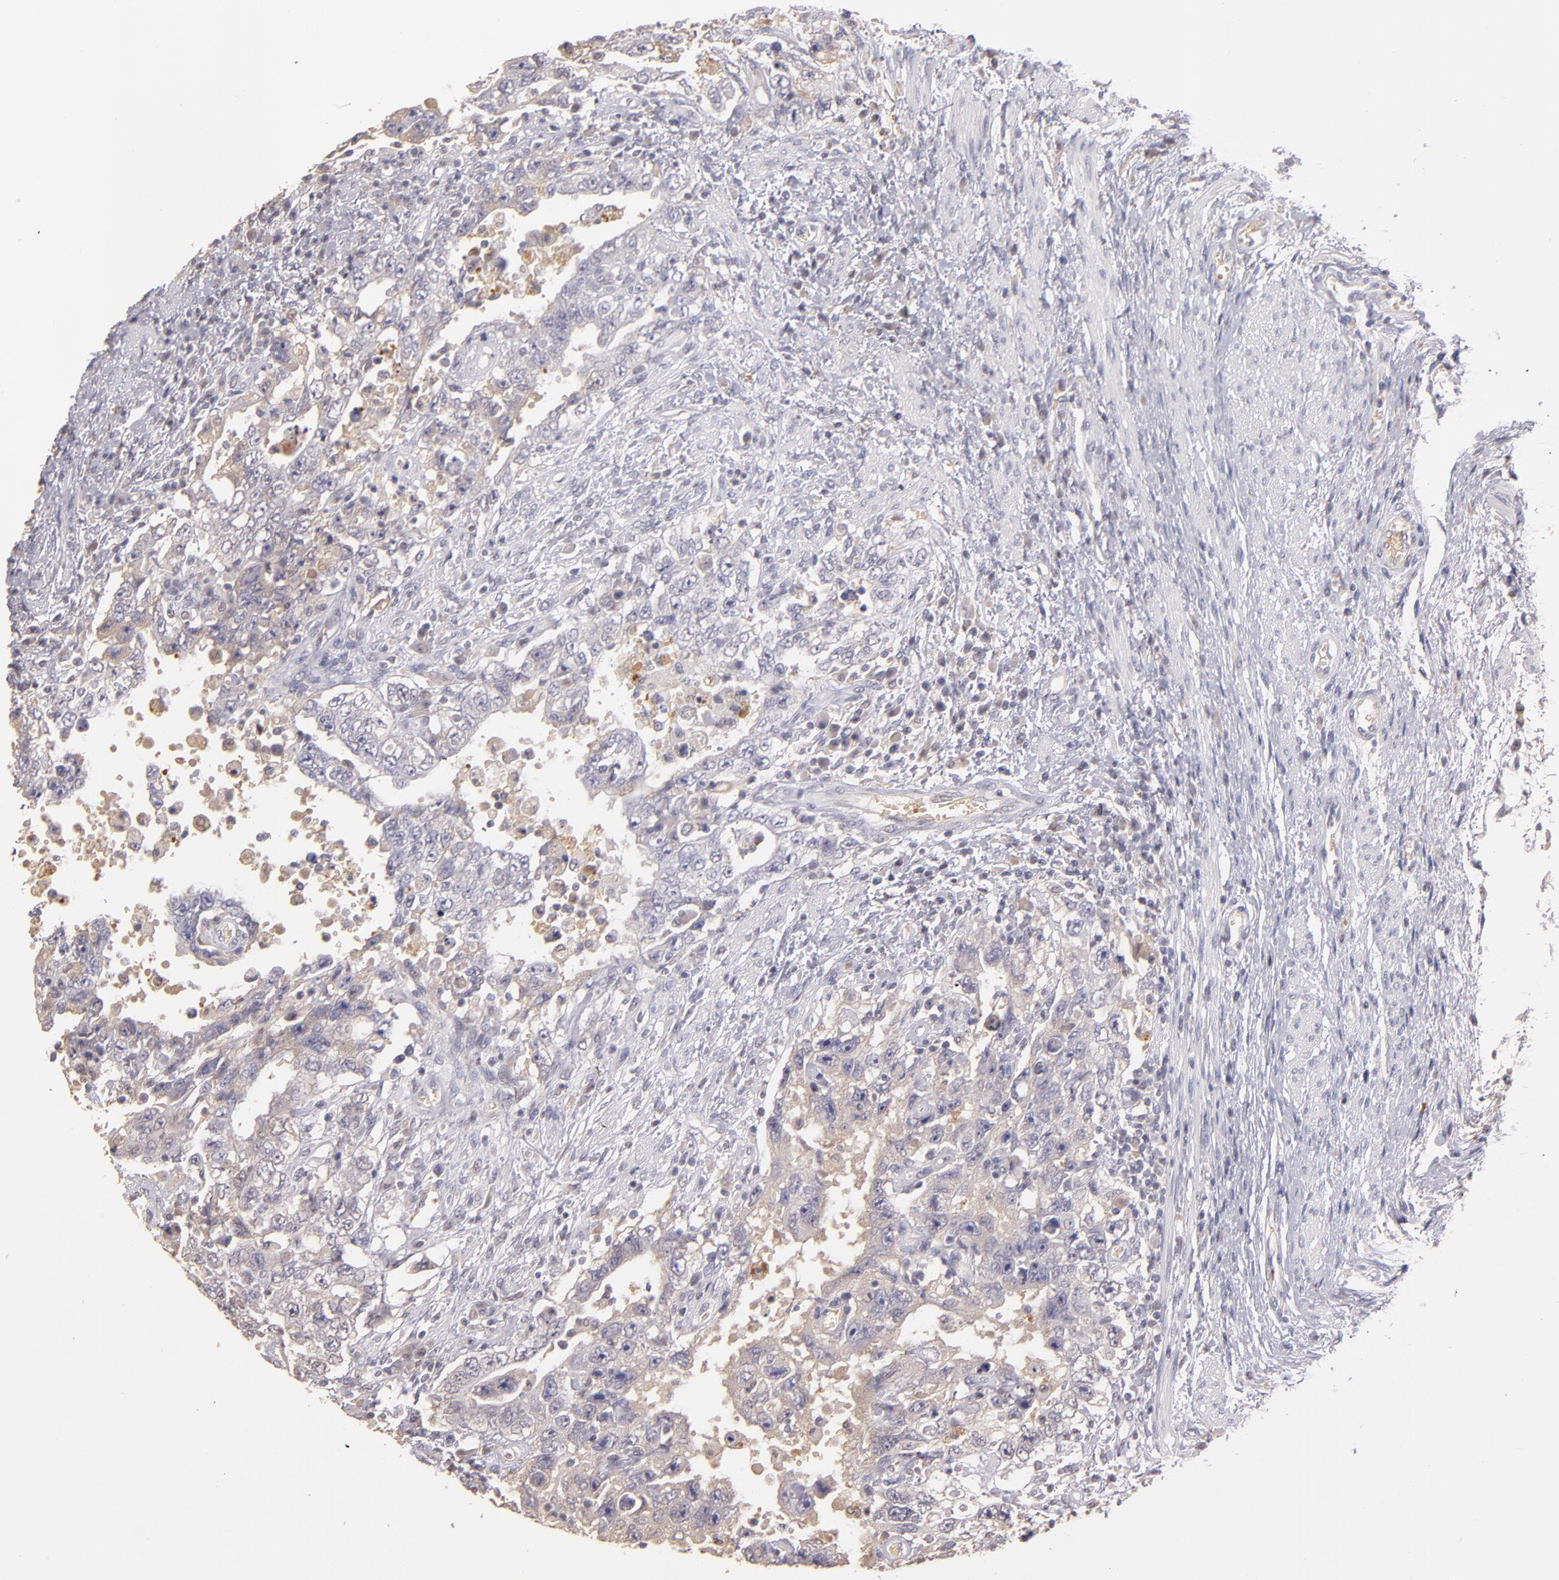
{"staining": {"intensity": "weak", "quantity": ">75%", "location": "cytoplasmic/membranous"}, "tissue": "testis cancer", "cell_type": "Tumor cells", "image_type": "cancer", "snomed": [{"axis": "morphology", "description": "Carcinoma, Embryonal, NOS"}, {"axis": "topography", "description": "Testis"}], "caption": "Protein staining of testis cancer (embryonal carcinoma) tissue shows weak cytoplasmic/membranous expression in about >75% of tumor cells.", "gene": "SERPINC1", "patient": {"sex": "male", "age": 26}}